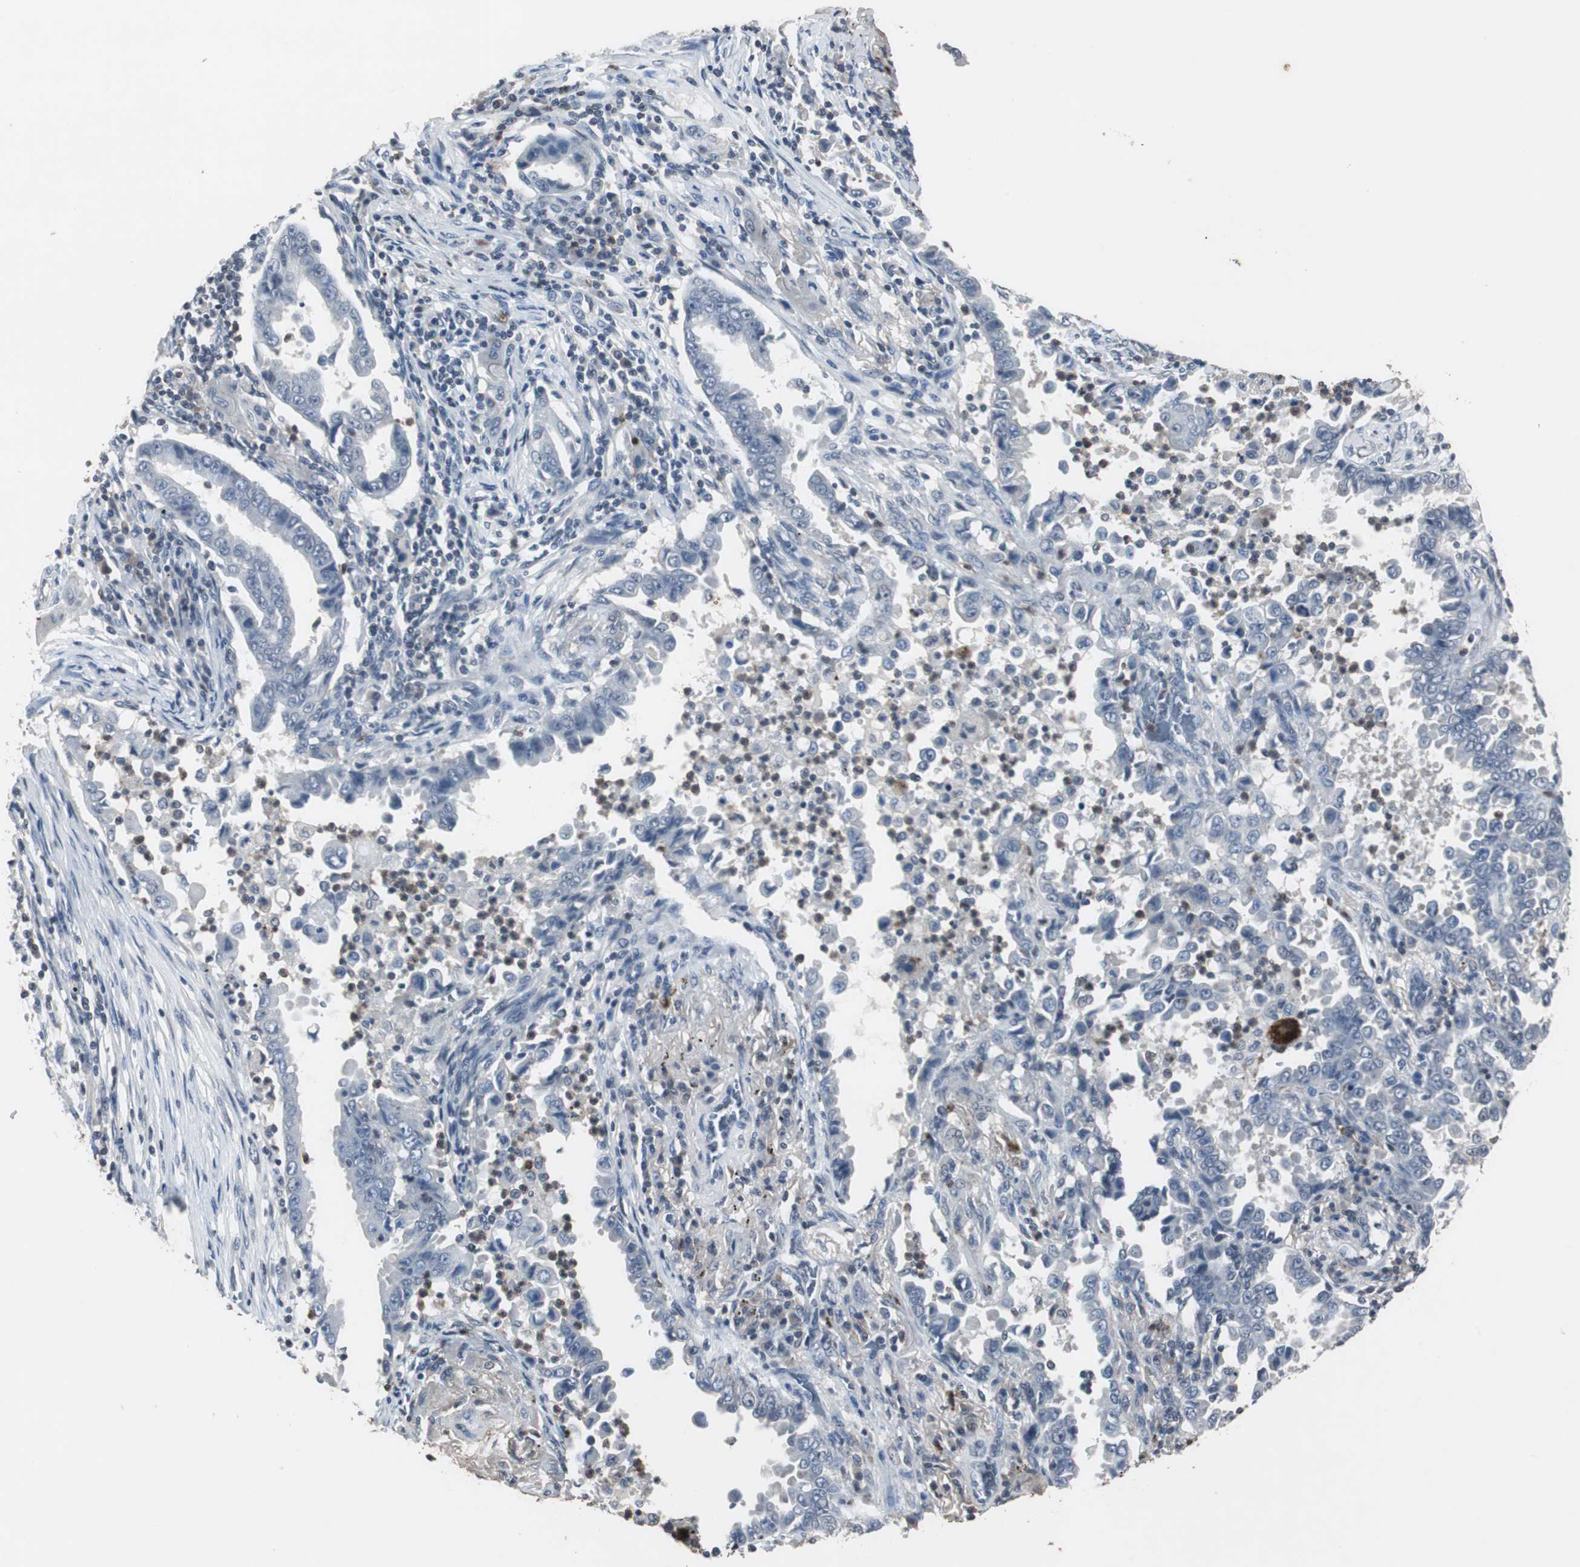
{"staining": {"intensity": "negative", "quantity": "none", "location": "none"}, "tissue": "lung cancer", "cell_type": "Tumor cells", "image_type": "cancer", "snomed": [{"axis": "morphology", "description": "Normal tissue, NOS"}, {"axis": "morphology", "description": "Inflammation, NOS"}, {"axis": "morphology", "description": "Adenocarcinoma, NOS"}, {"axis": "topography", "description": "Lung"}], "caption": "Lung cancer (adenocarcinoma) was stained to show a protein in brown. There is no significant staining in tumor cells.", "gene": "ADNP2", "patient": {"sex": "female", "age": 64}}